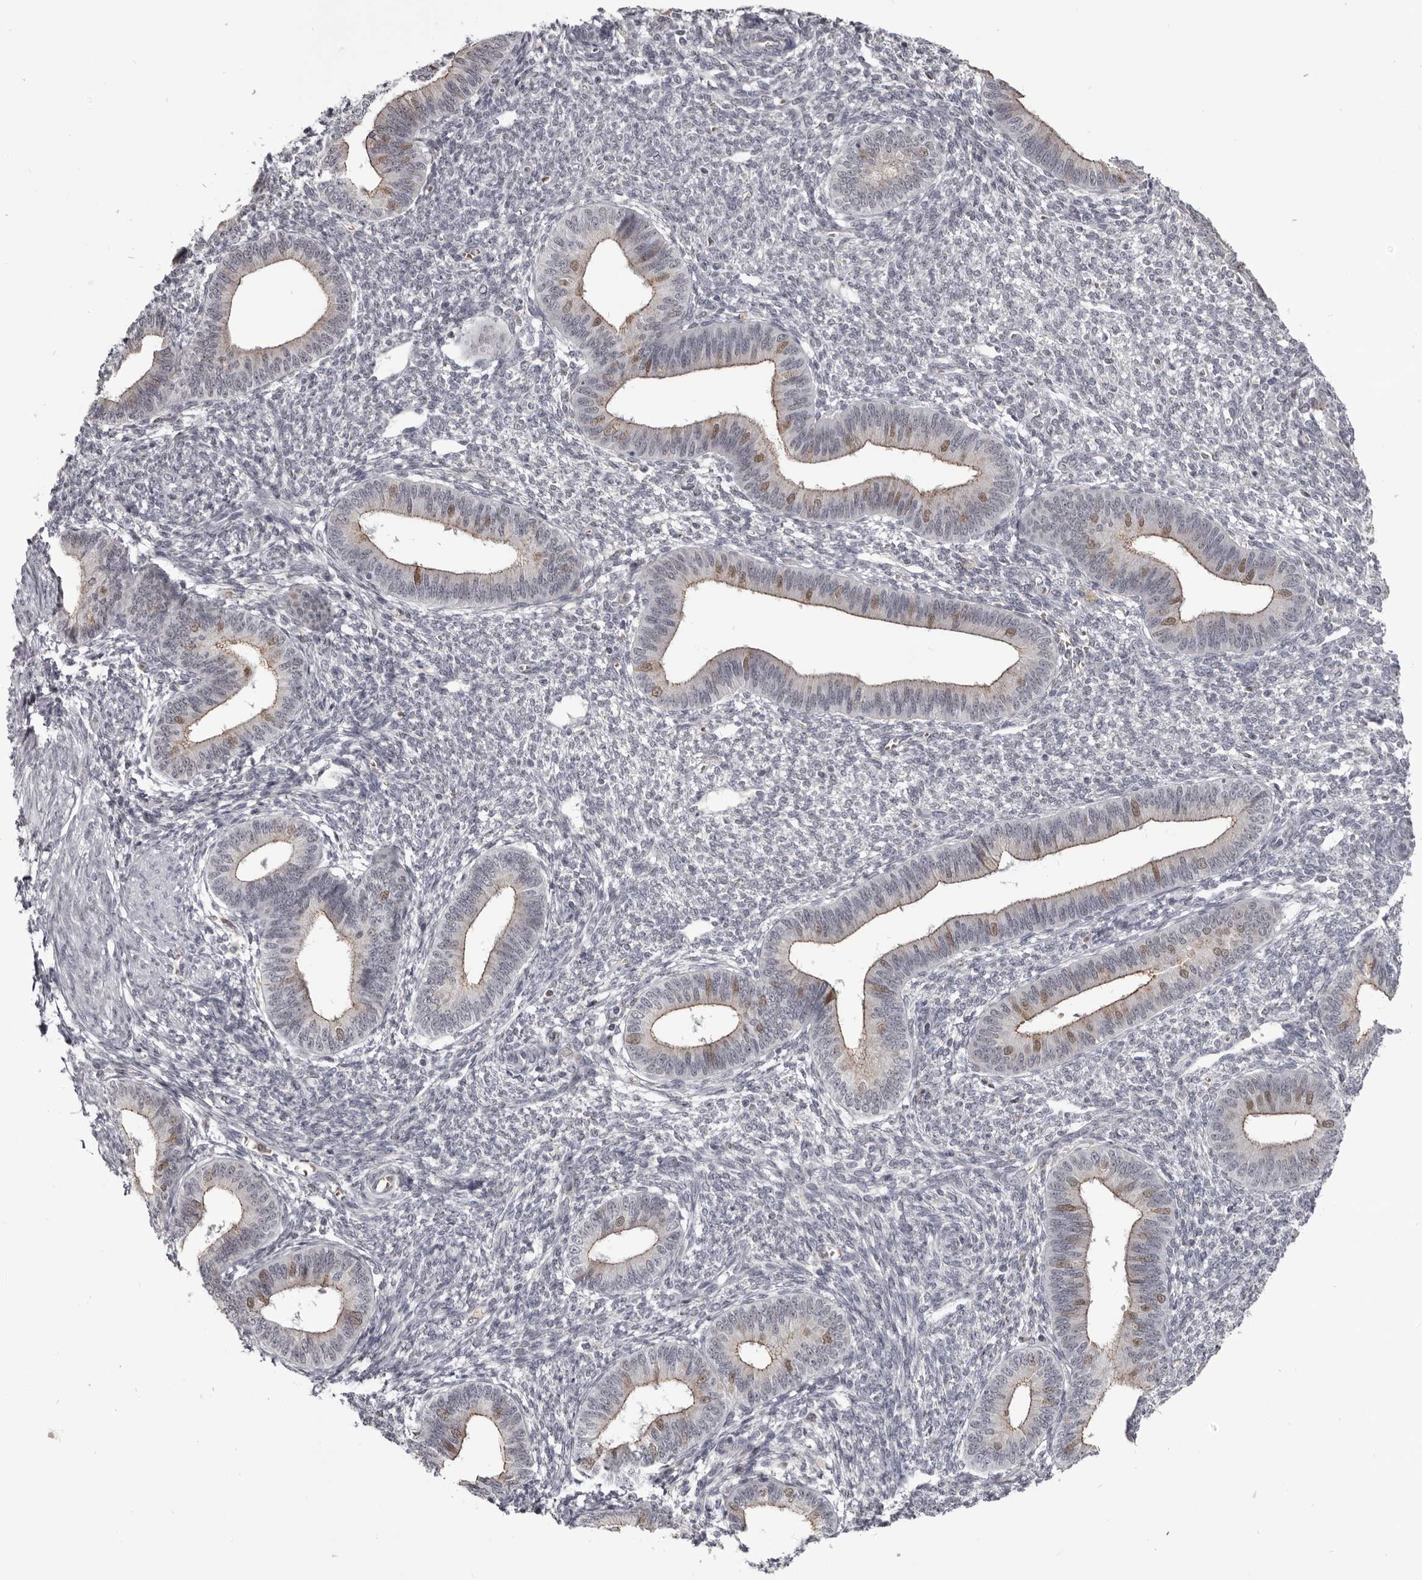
{"staining": {"intensity": "negative", "quantity": "none", "location": "none"}, "tissue": "endometrium", "cell_type": "Cells in endometrial stroma", "image_type": "normal", "snomed": [{"axis": "morphology", "description": "Normal tissue, NOS"}, {"axis": "topography", "description": "Endometrium"}], "caption": "Immunohistochemistry micrograph of normal endometrium stained for a protein (brown), which displays no staining in cells in endometrial stroma. (Brightfield microscopy of DAB IHC at high magnification).", "gene": "CGN", "patient": {"sex": "female", "age": 46}}